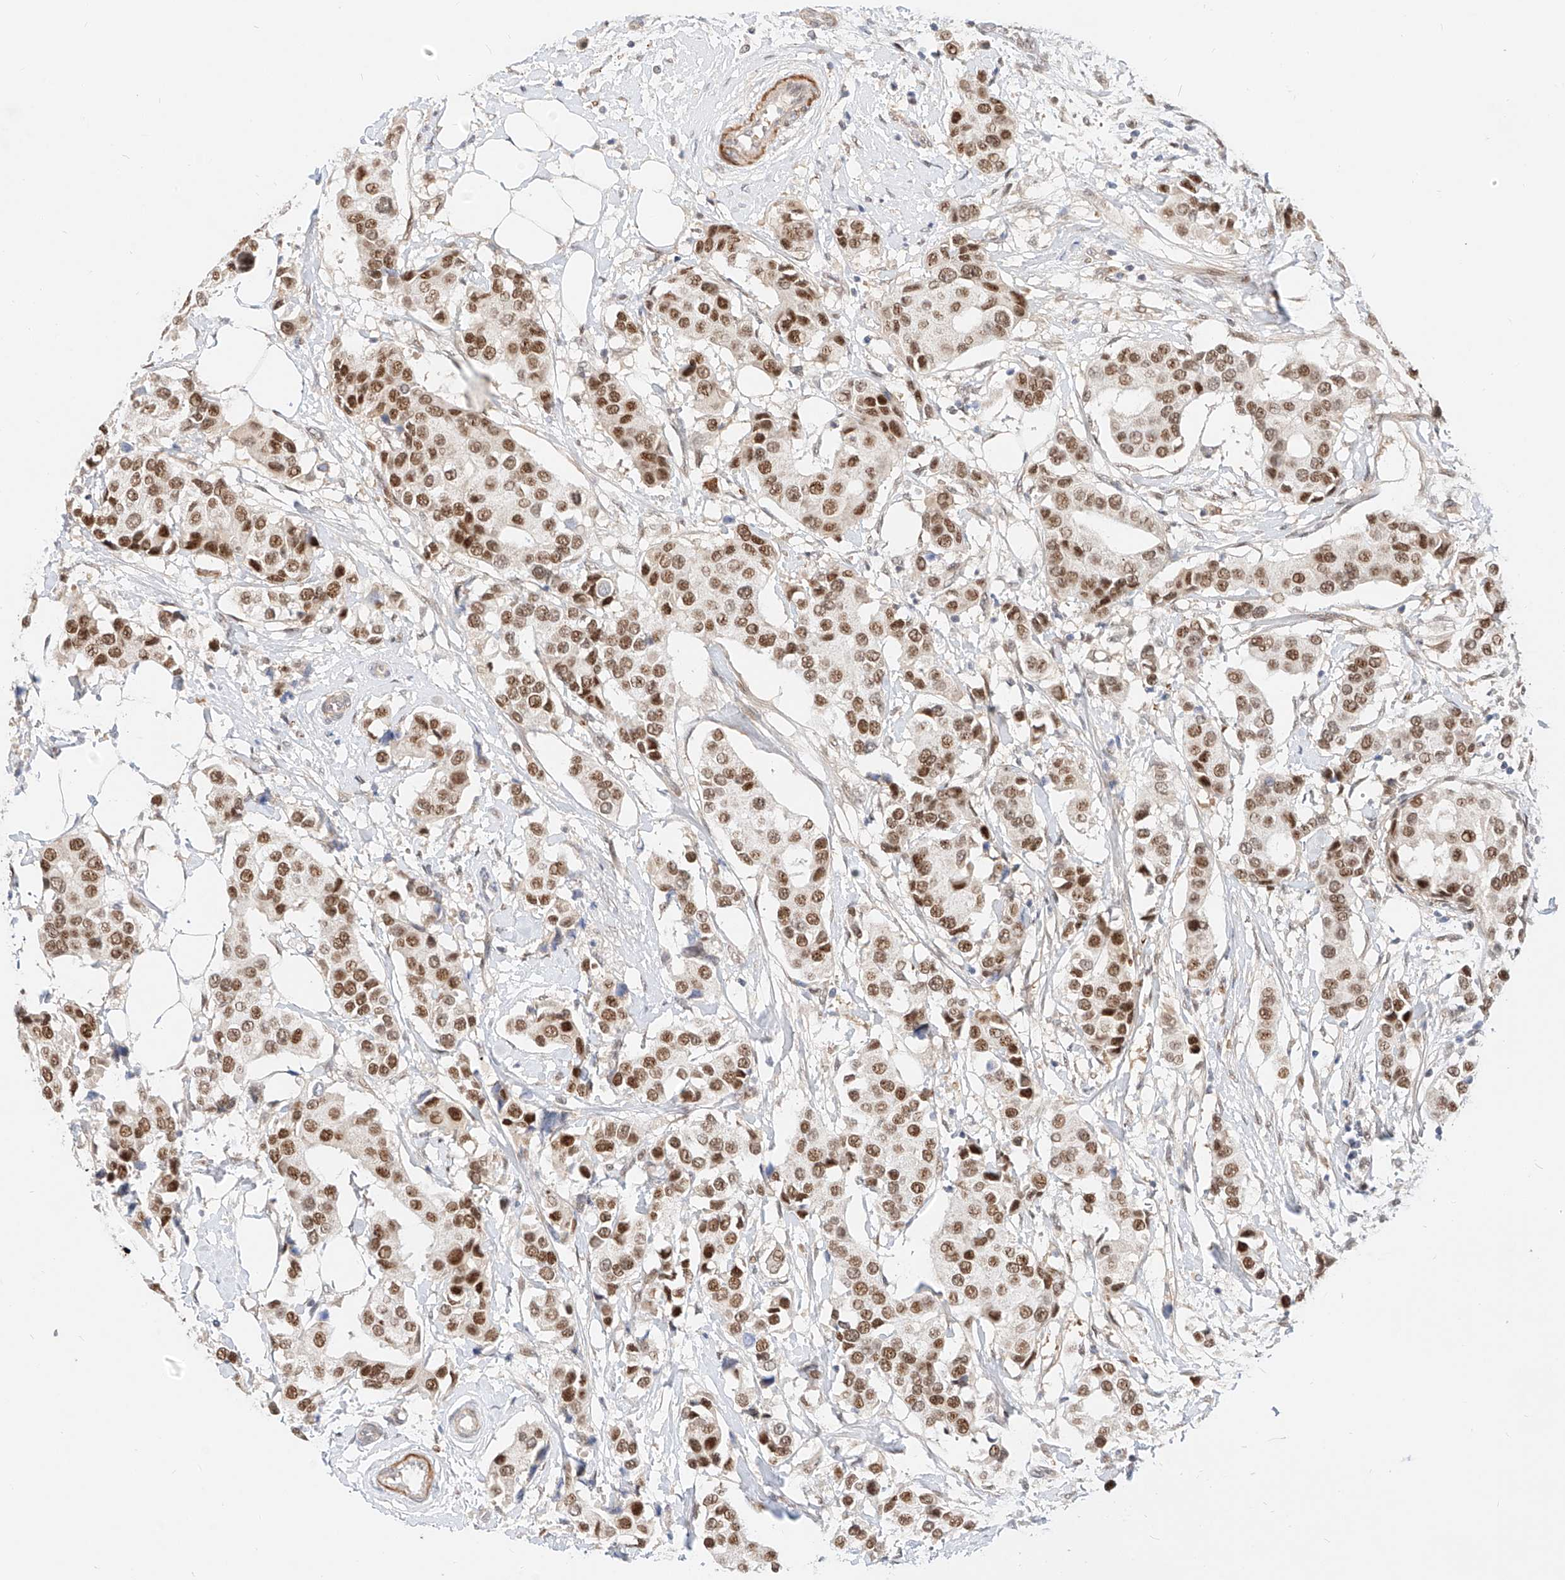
{"staining": {"intensity": "moderate", "quantity": ">75%", "location": "nuclear"}, "tissue": "breast cancer", "cell_type": "Tumor cells", "image_type": "cancer", "snomed": [{"axis": "morphology", "description": "Normal tissue, NOS"}, {"axis": "morphology", "description": "Duct carcinoma"}, {"axis": "topography", "description": "Breast"}], "caption": "Immunohistochemistry of human breast cancer reveals medium levels of moderate nuclear expression in about >75% of tumor cells.", "gene": "CBX8", "patient": {"sex": "female", "age": 39}}